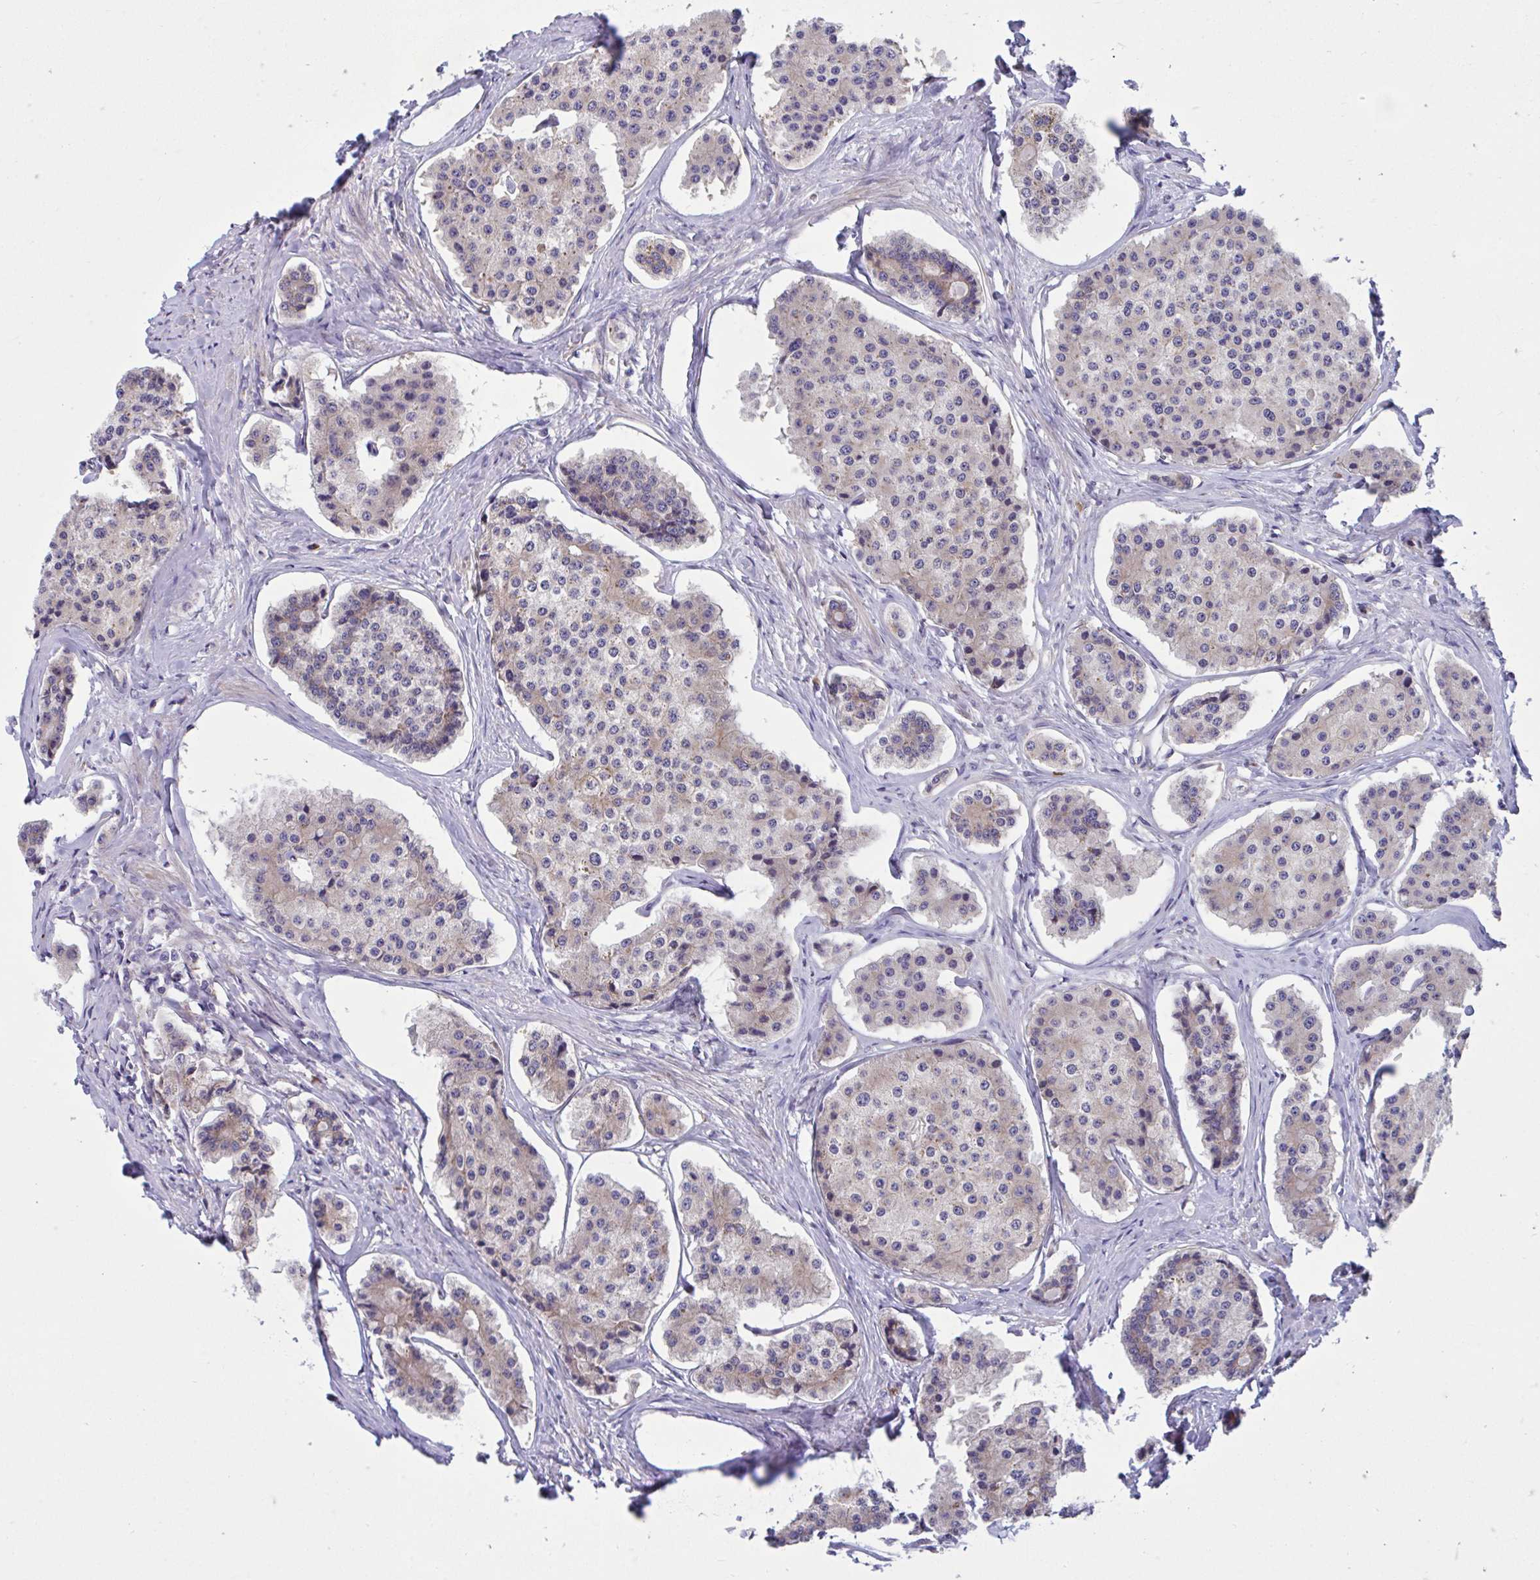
{"staining": {"intensity": "weak", "quantity": "25%-75%", "location": "cytoplasmic/membranous"}, "tissue": "carcinoid", "cell_type": "Tumor cells", "image_type": "cancer", "snomed": [{"axis": "morphology", "description": "Carcinoid, malignant, NOS"}, {"axis": "topography", "description": "Small intestine"}], "caption": "A photomicrograph of carcinoid (malignant) stained for a protein displays weak cytoplasmic/membranous brown staining in tumor cells.", "gene": "WBP1", "patient": {"sex": "female", "age": 65}}